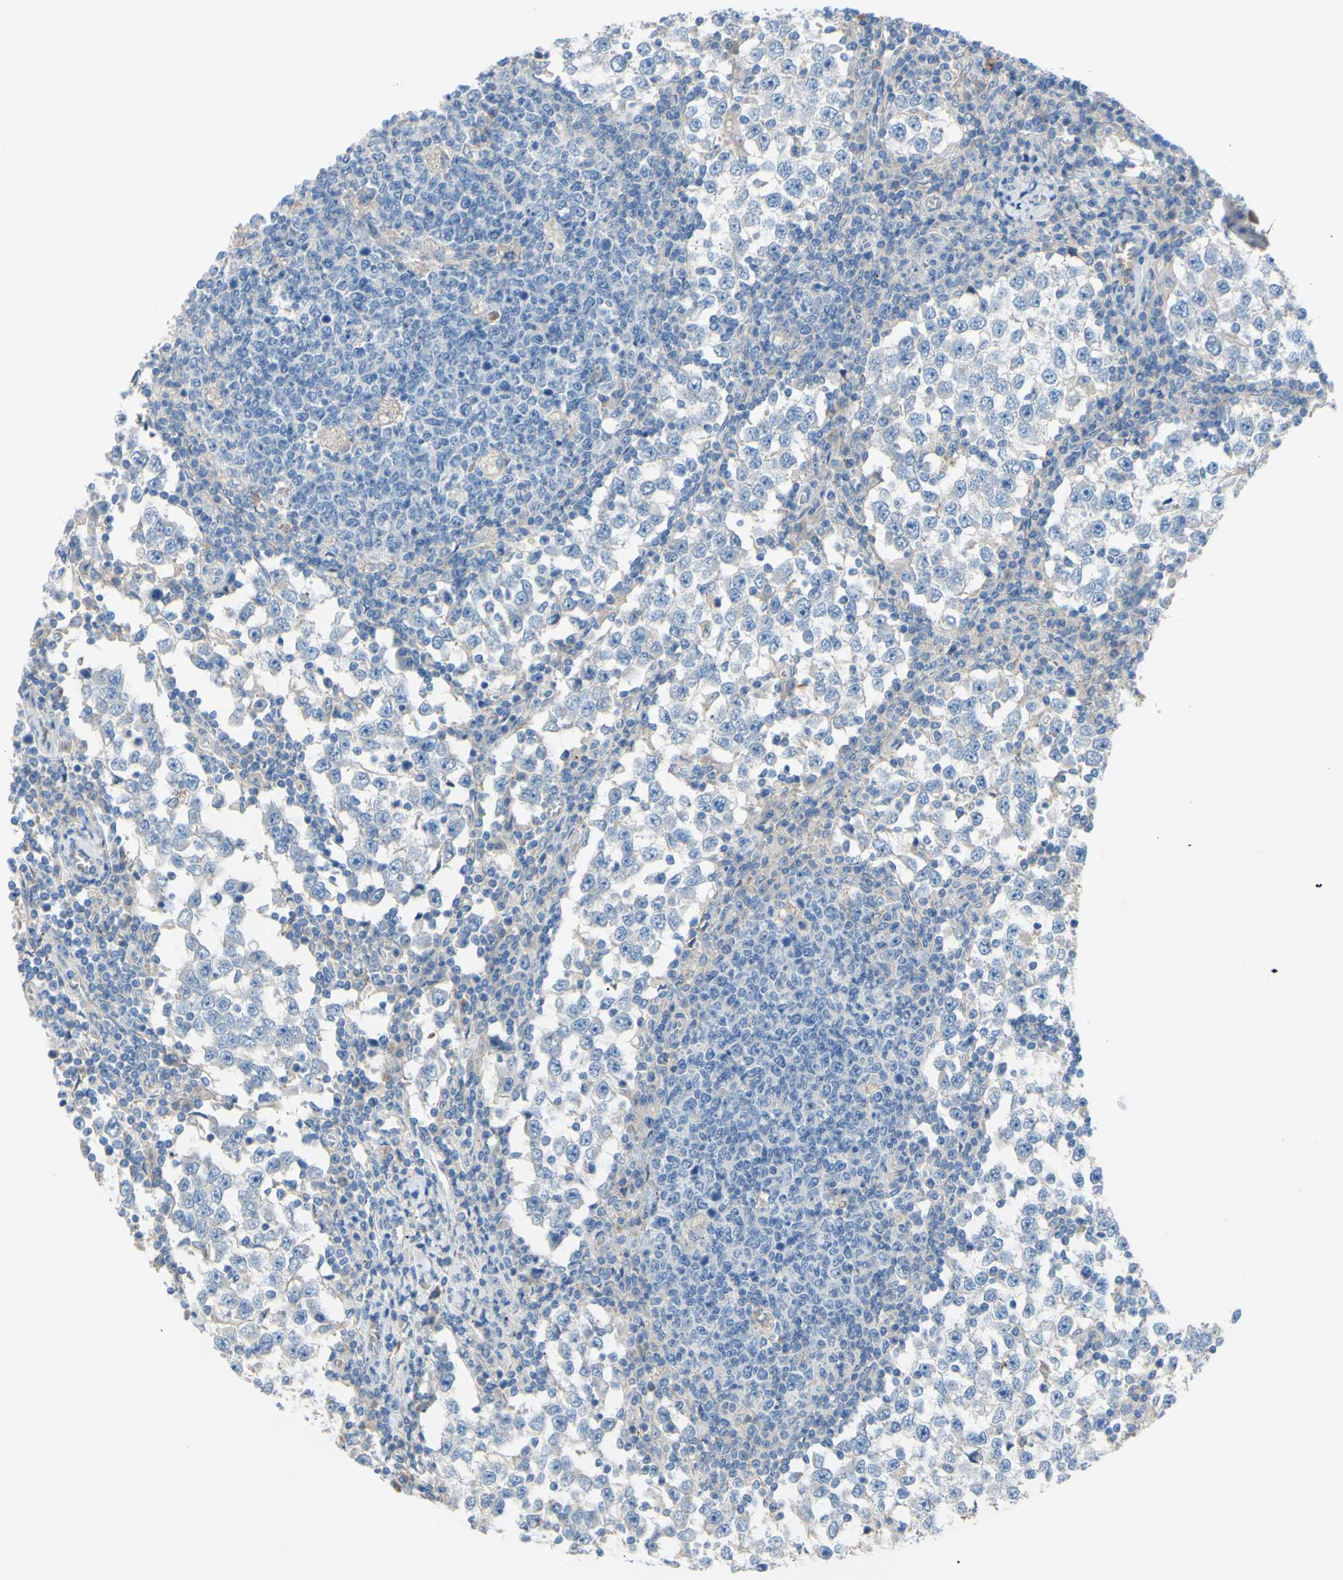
{"staining": {"intensity": "negative", "quantity": "none", "location": "none"}, "tissue": "testis cancer", "cell_type": "Tumor cells", "image_type": "cancer", "snomed": [{"axis": "morphology", "description": "Seminoma, NOS"}, {"axis": "topography", "description": "Testis"}], "caption": "This is a micrograph of immunohistochemistry staining of testis cancer (seminoma), which shows no expression in tumor cells.", "gene": "TMEM59L", "patient": {"sex": "male", "age": 65}}